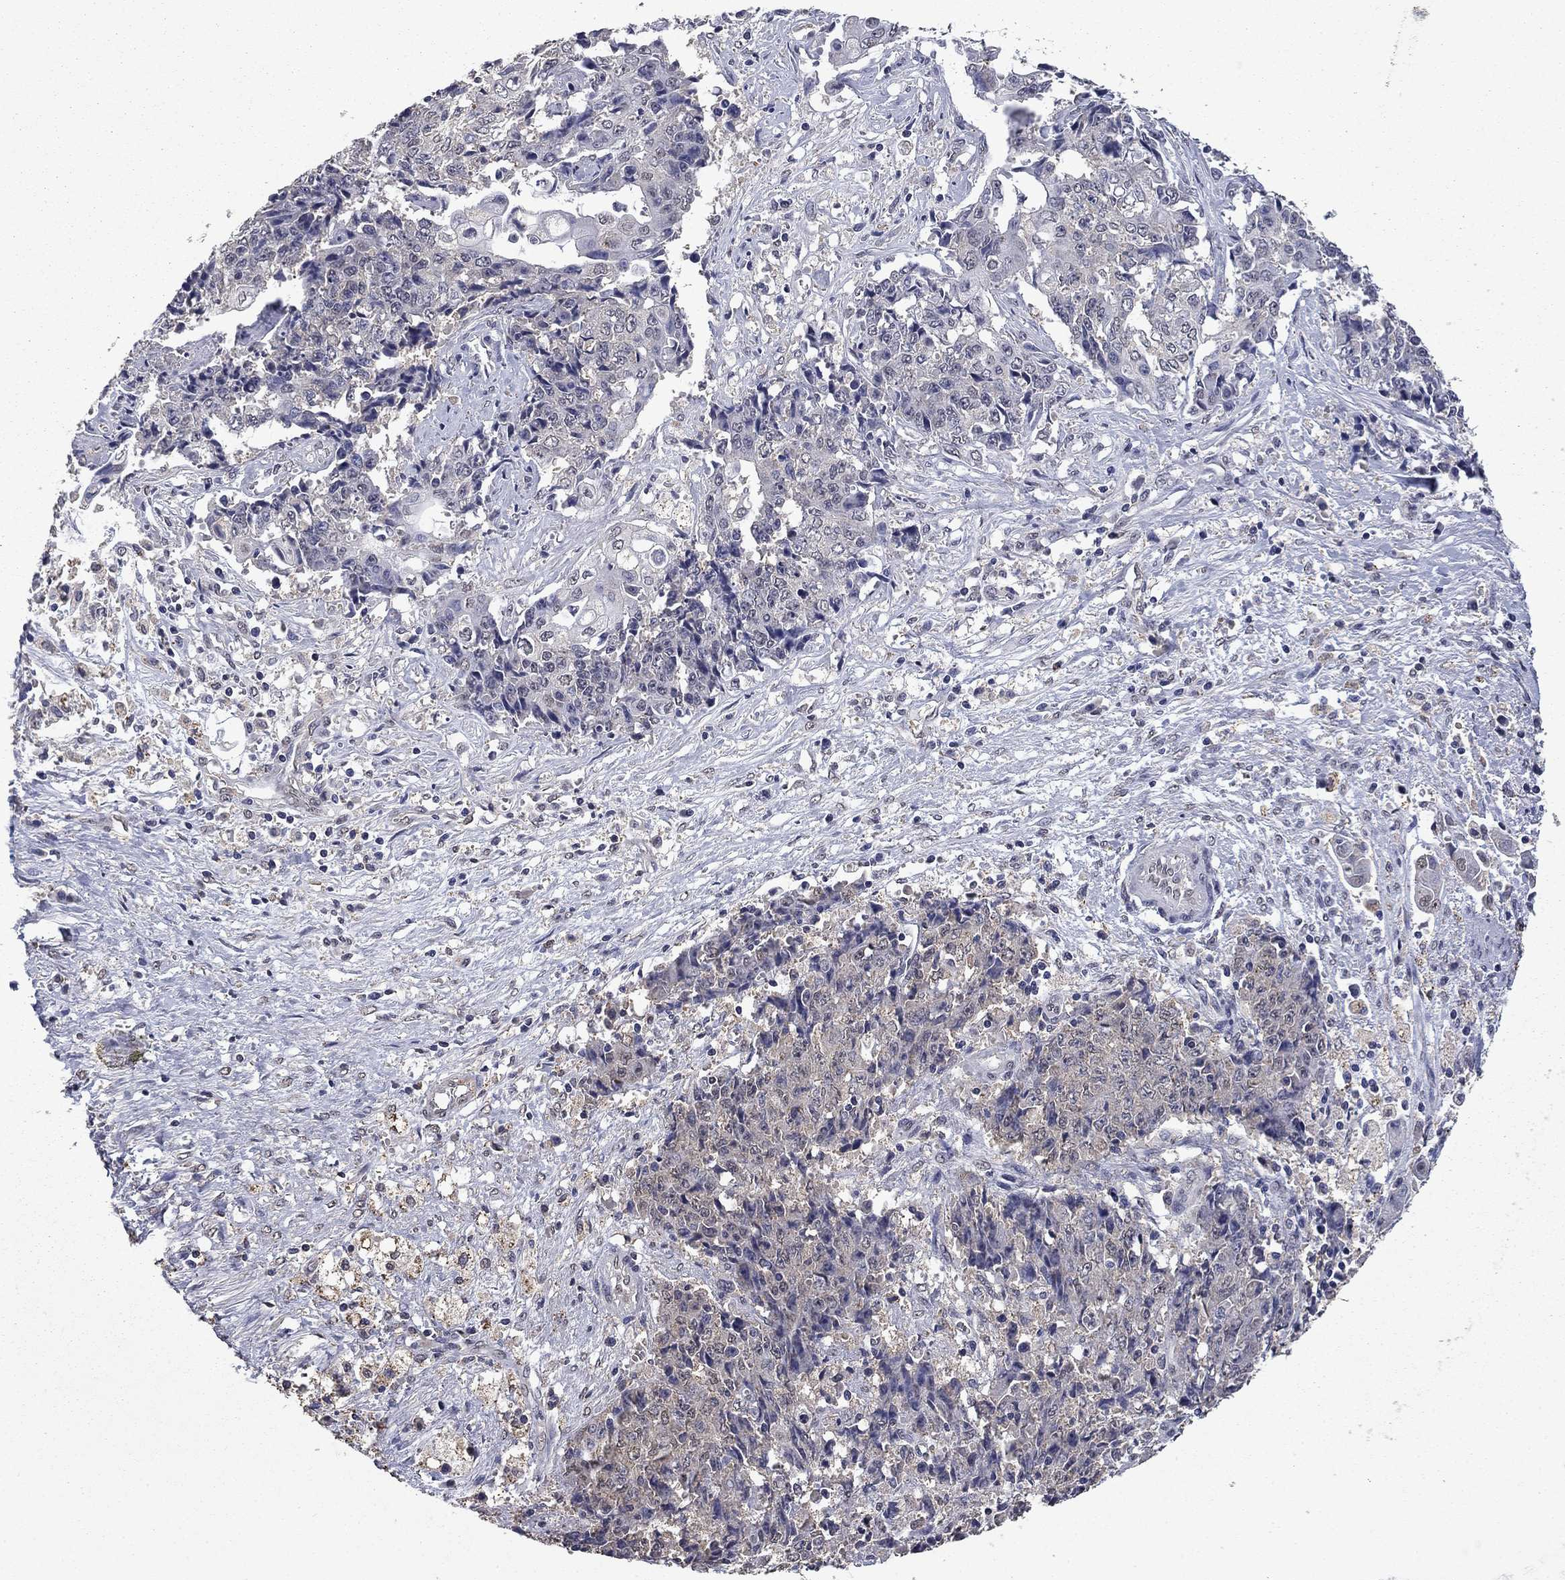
{"staining": {"intensity": "negative", "quantity": "none", "location": "none"}, "tissue": "ovarian cancer", "cell_type": "Tumor cells", "image_type": "cancer", "snomed": [{"axis": "morphology", "description": "Carcinoma, endometroid"}, {"axis": "topography", "description": "Ovary"}], "caption": "The micrograph reveals no significant expression in tumor cells of ovarian cancer. (Immunohistochemistry (ihc), brightfield microscopy, high magnification).", "gene": "MFAP3L", "patient": {"sex": "female", "age": 42}}